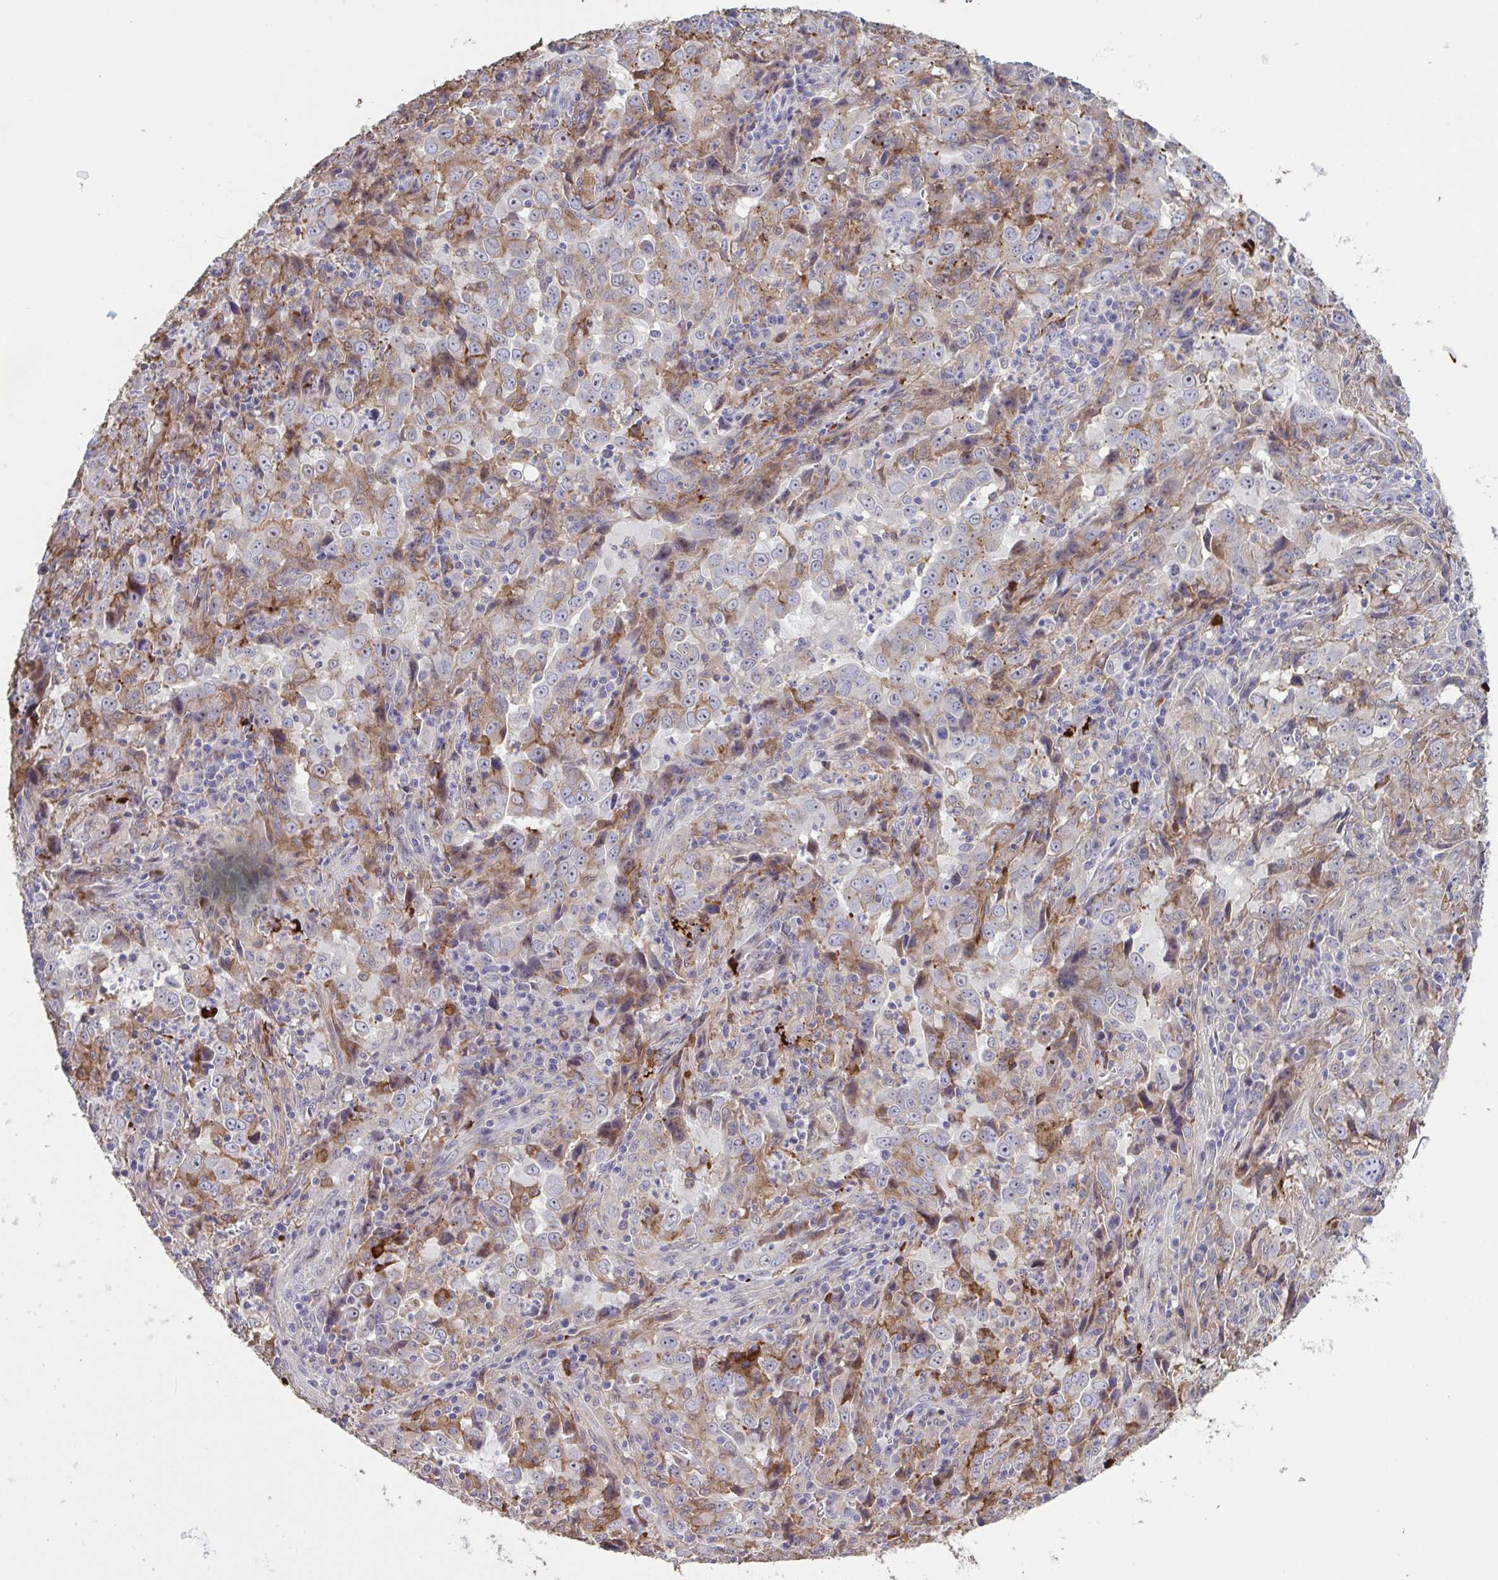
{"staining": {"intensity": "weak", "quantity": "25%-75%", "location": "cytoplasmic/membranous"}, "tissue": "lung cancer", "cell_type": "Tumor cells", "image_type": "cancer", "snomed": [{"axis": "morphology", "description": "Adenocarcinoma, NOS"}, {"axis": "topography", "description": "Lung"}], "caption": "A high-resolution histopathology image shows immunohistochemistry staining of lung cancer, which displays weak cytoplasmic/membranous positivity in approximately 25%-75% of tumor cells.", "gene": "CD101", "patient": {"sex": "male", "age": 67}}